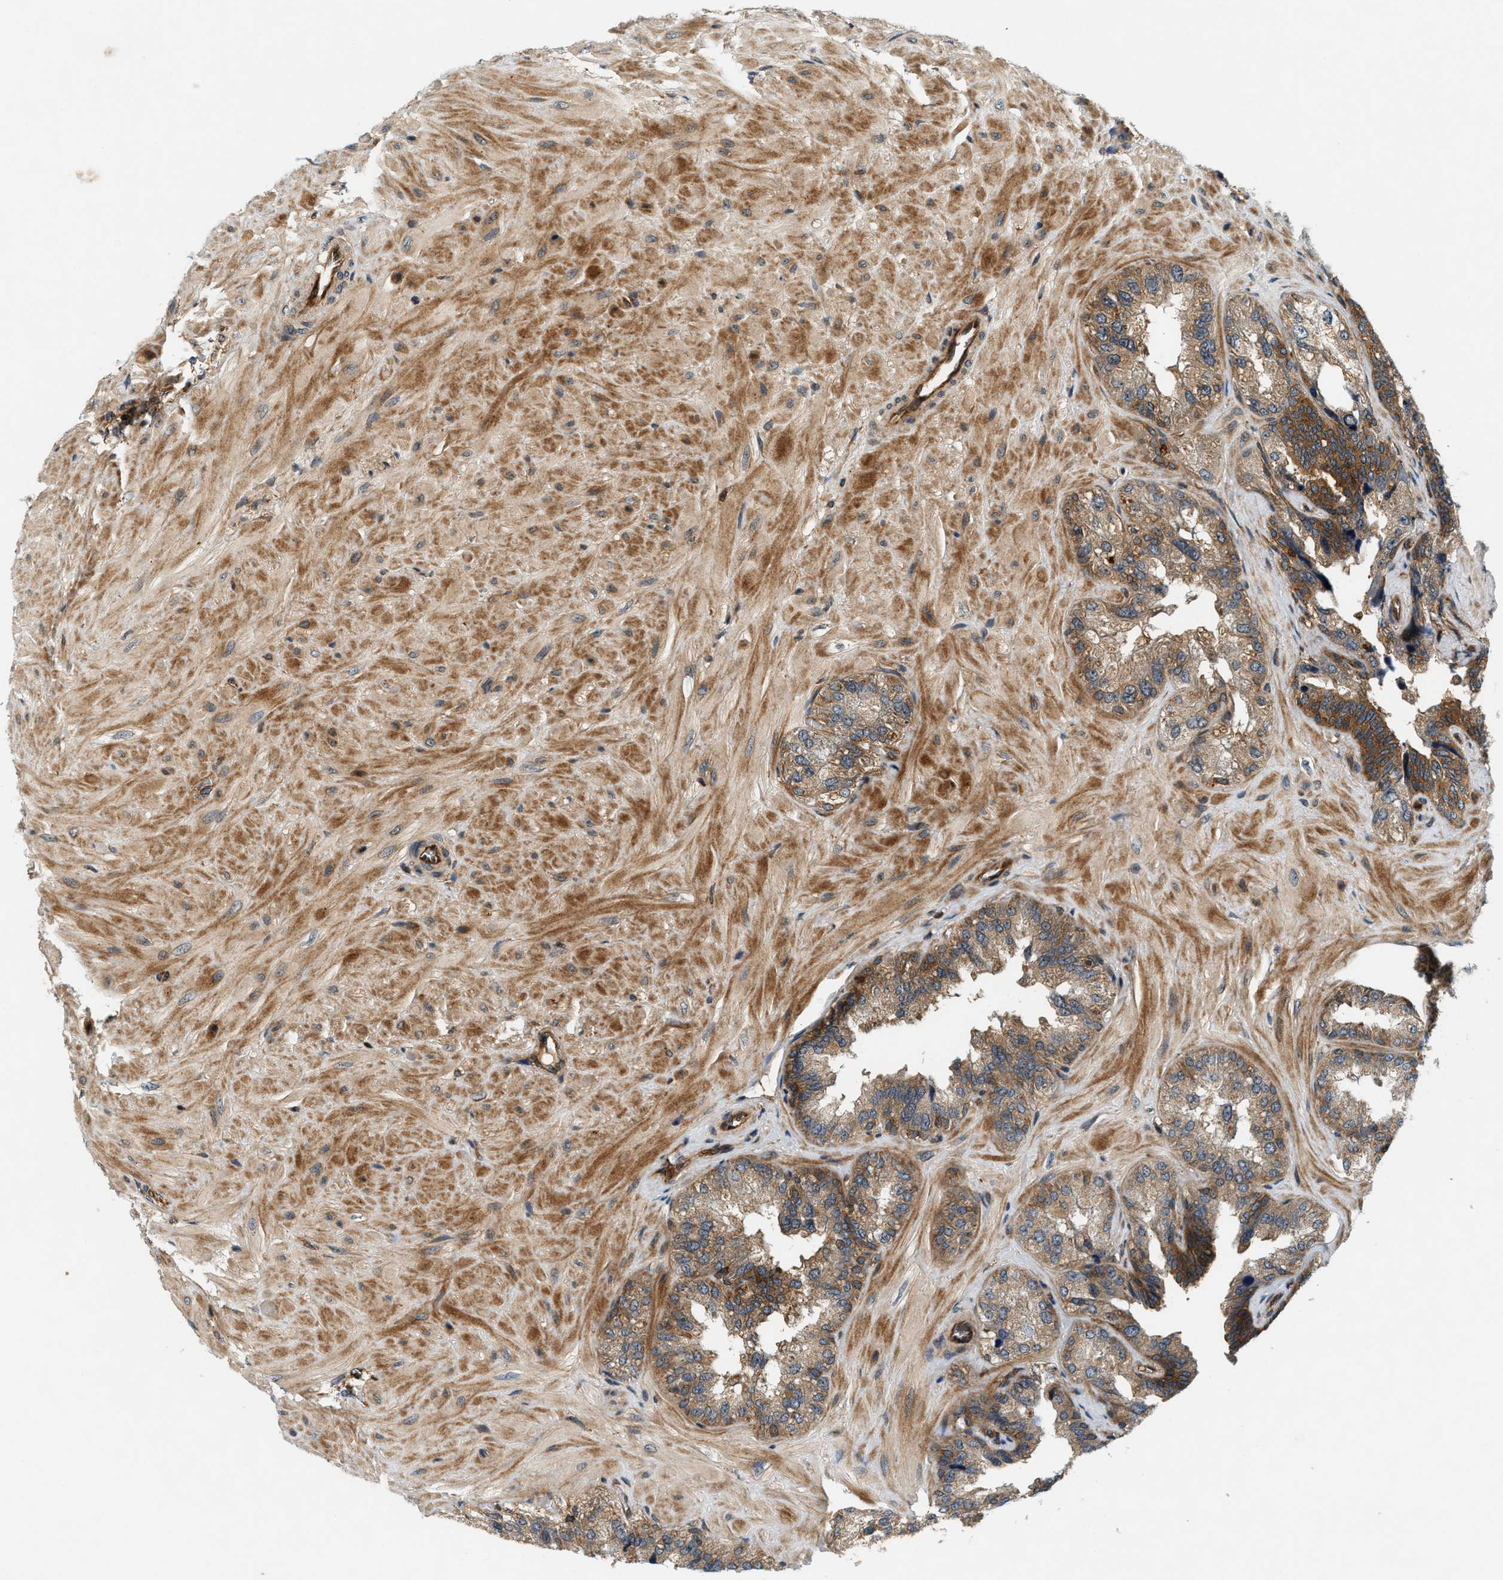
{"staining": {"intensity": "moderate", "quantity": ">75%", "location": "cytoplasmic/membranous"}, "tissue": "seminal vesicle", "cell_type": "Glandular cells", "image_type": "normal", "snomed": [{"axis": "morphology", "description": "Normal tissue, NOS"}, {"axis": "topography", "description": "Prostate"}, {"axis": "topography", "description": "Seminal veicle"}], "caption": "Glandular cells display medium levels of moderate cytoplasmic/membranous expression in about >75% of cells in normal human seminal vesicle.", "gene": "SAMD9", "patient": {"sex": "male", "age": 51}}